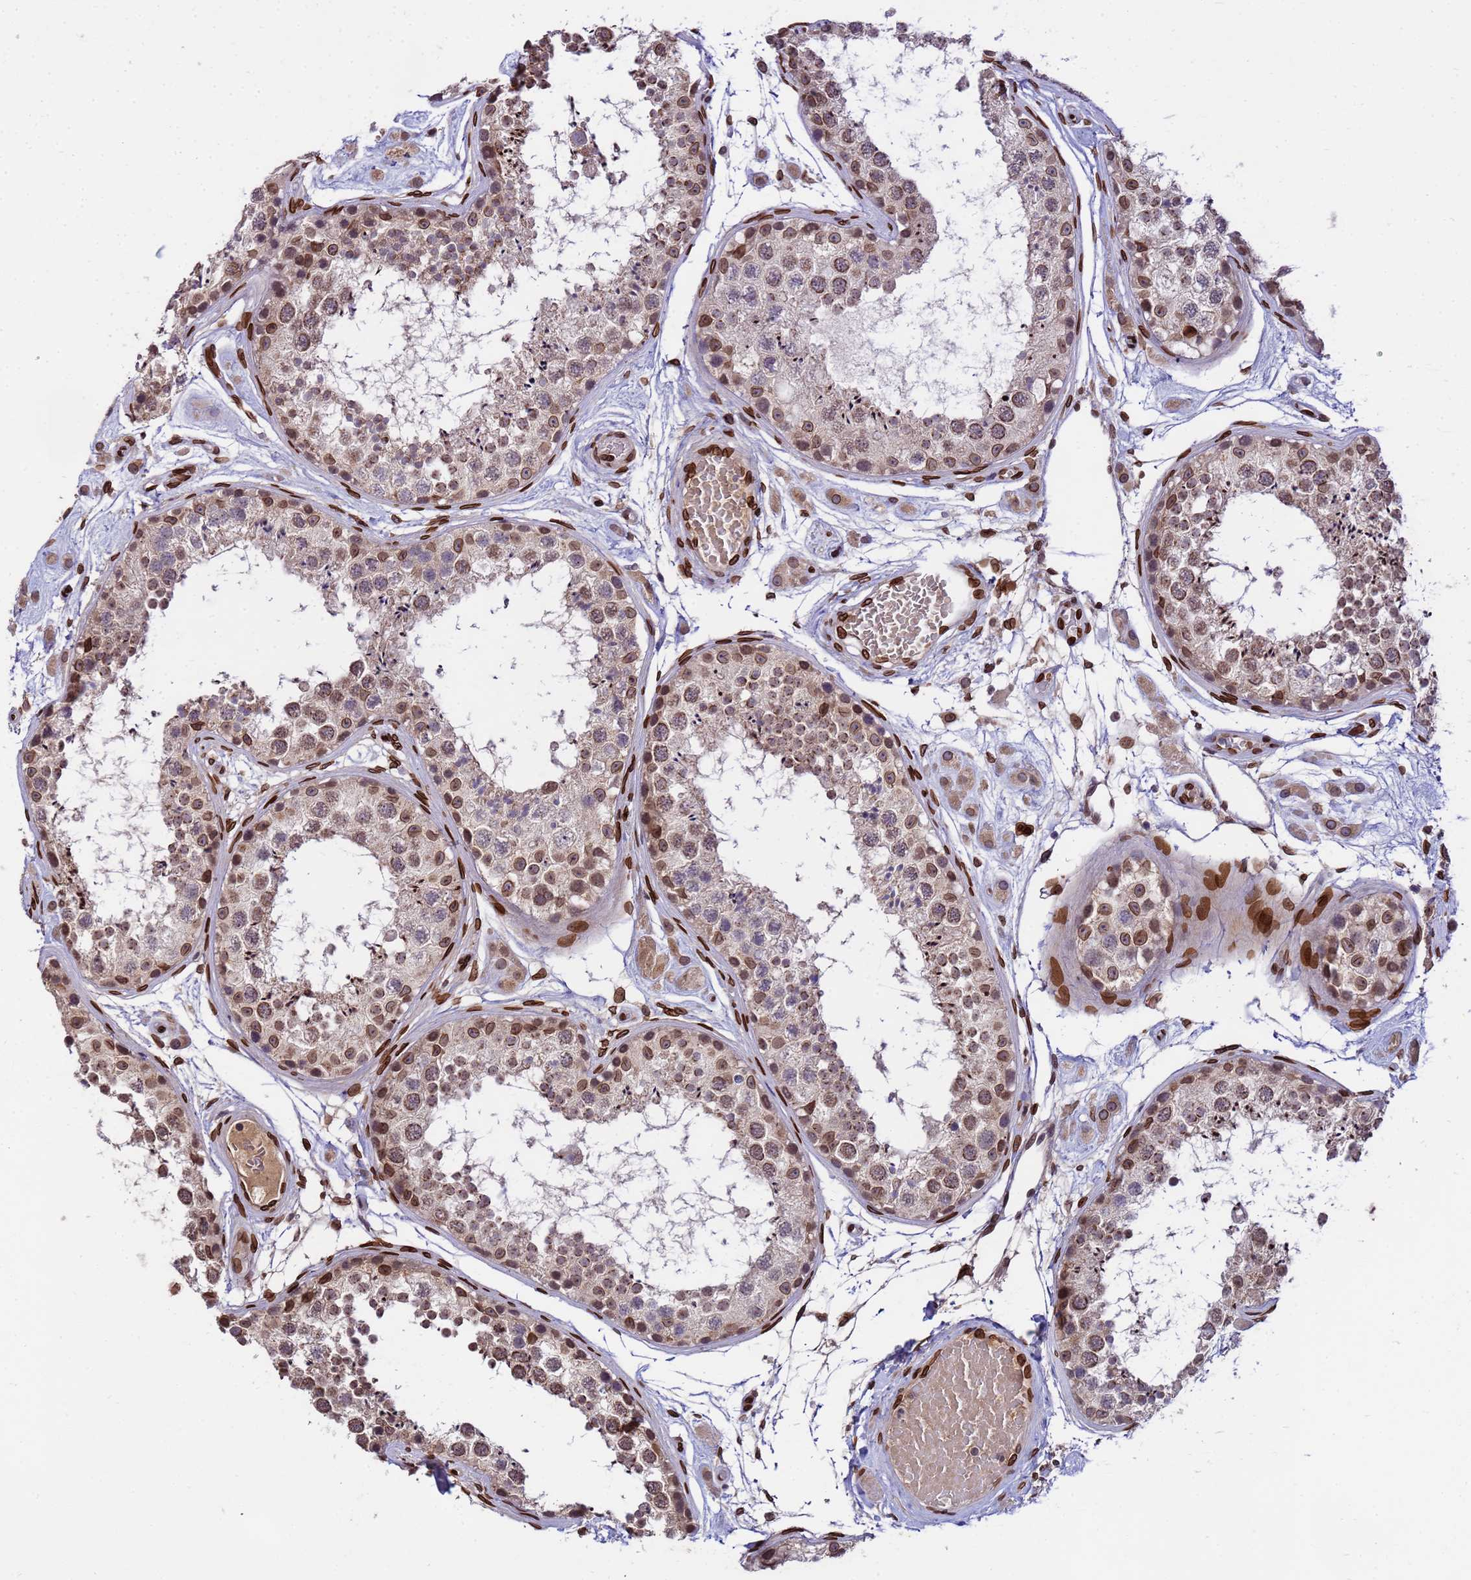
{"staining": {"intensity": "moderate", "quantity": ">75%", "location": "cytoplasmic/membranous,nuclear"}, "tissue": "testis", "cell_type": "Cells in seminiferous ducts", "image_type": "normal", "snomed": [{"axis": "morphology", "description": "Normal tissue, NOS"}, {"axis": "topography", "description": "Testis"}], "caption": "The histopathology image displays immunohistochemical staining of benign testis. There is moderate cytoplasmic/membranous,nuclear positivity is seen in approximately >75% of cells in seminiferous ducts.", "gene": "GPR135", "patient": {"sex": "male", "age": 25}}